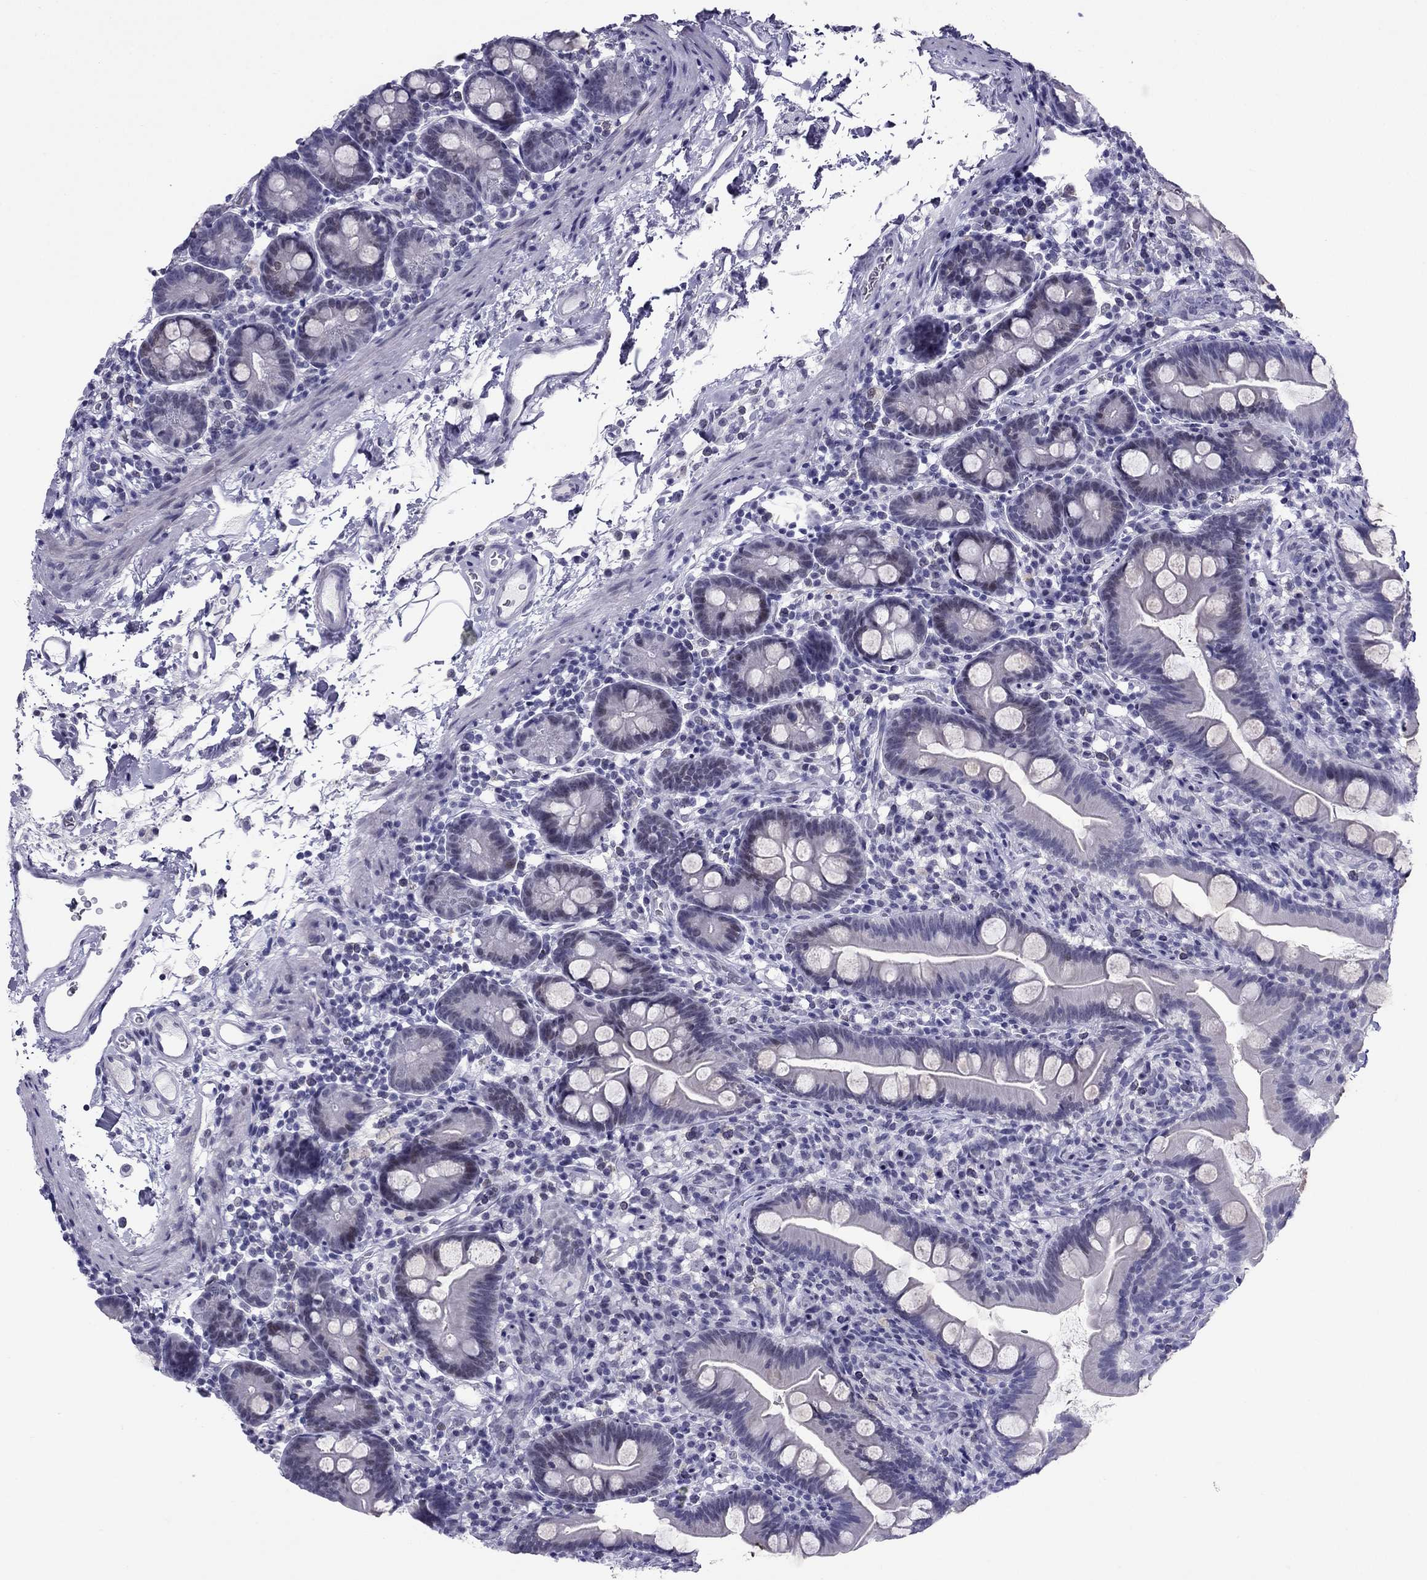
{"staining": {"intensity": "negative", "quantity": "none", "location": "none"}, "tissue": "small intestine", "cell_type": "Glandular cells", "image_type": "normal", "snomed": [{"axis": "morphology", "description": "Normal tissue, NOS"}, {"axis": "topography", "description": "Small intestine"}], "caption": "IHC micrograph of normal small intestine: human small intestine stained with DAB (3,3'-diaminobenzidine) exhibits no significant protein expression in glandular cells. Brightfield microscopy of immunohistochemistry stained with DAB (brown) and hematoxylin (blue), captured at high magnification.", "gene": "MYLK3", "patient": {"sex": "female", "age": 44}}